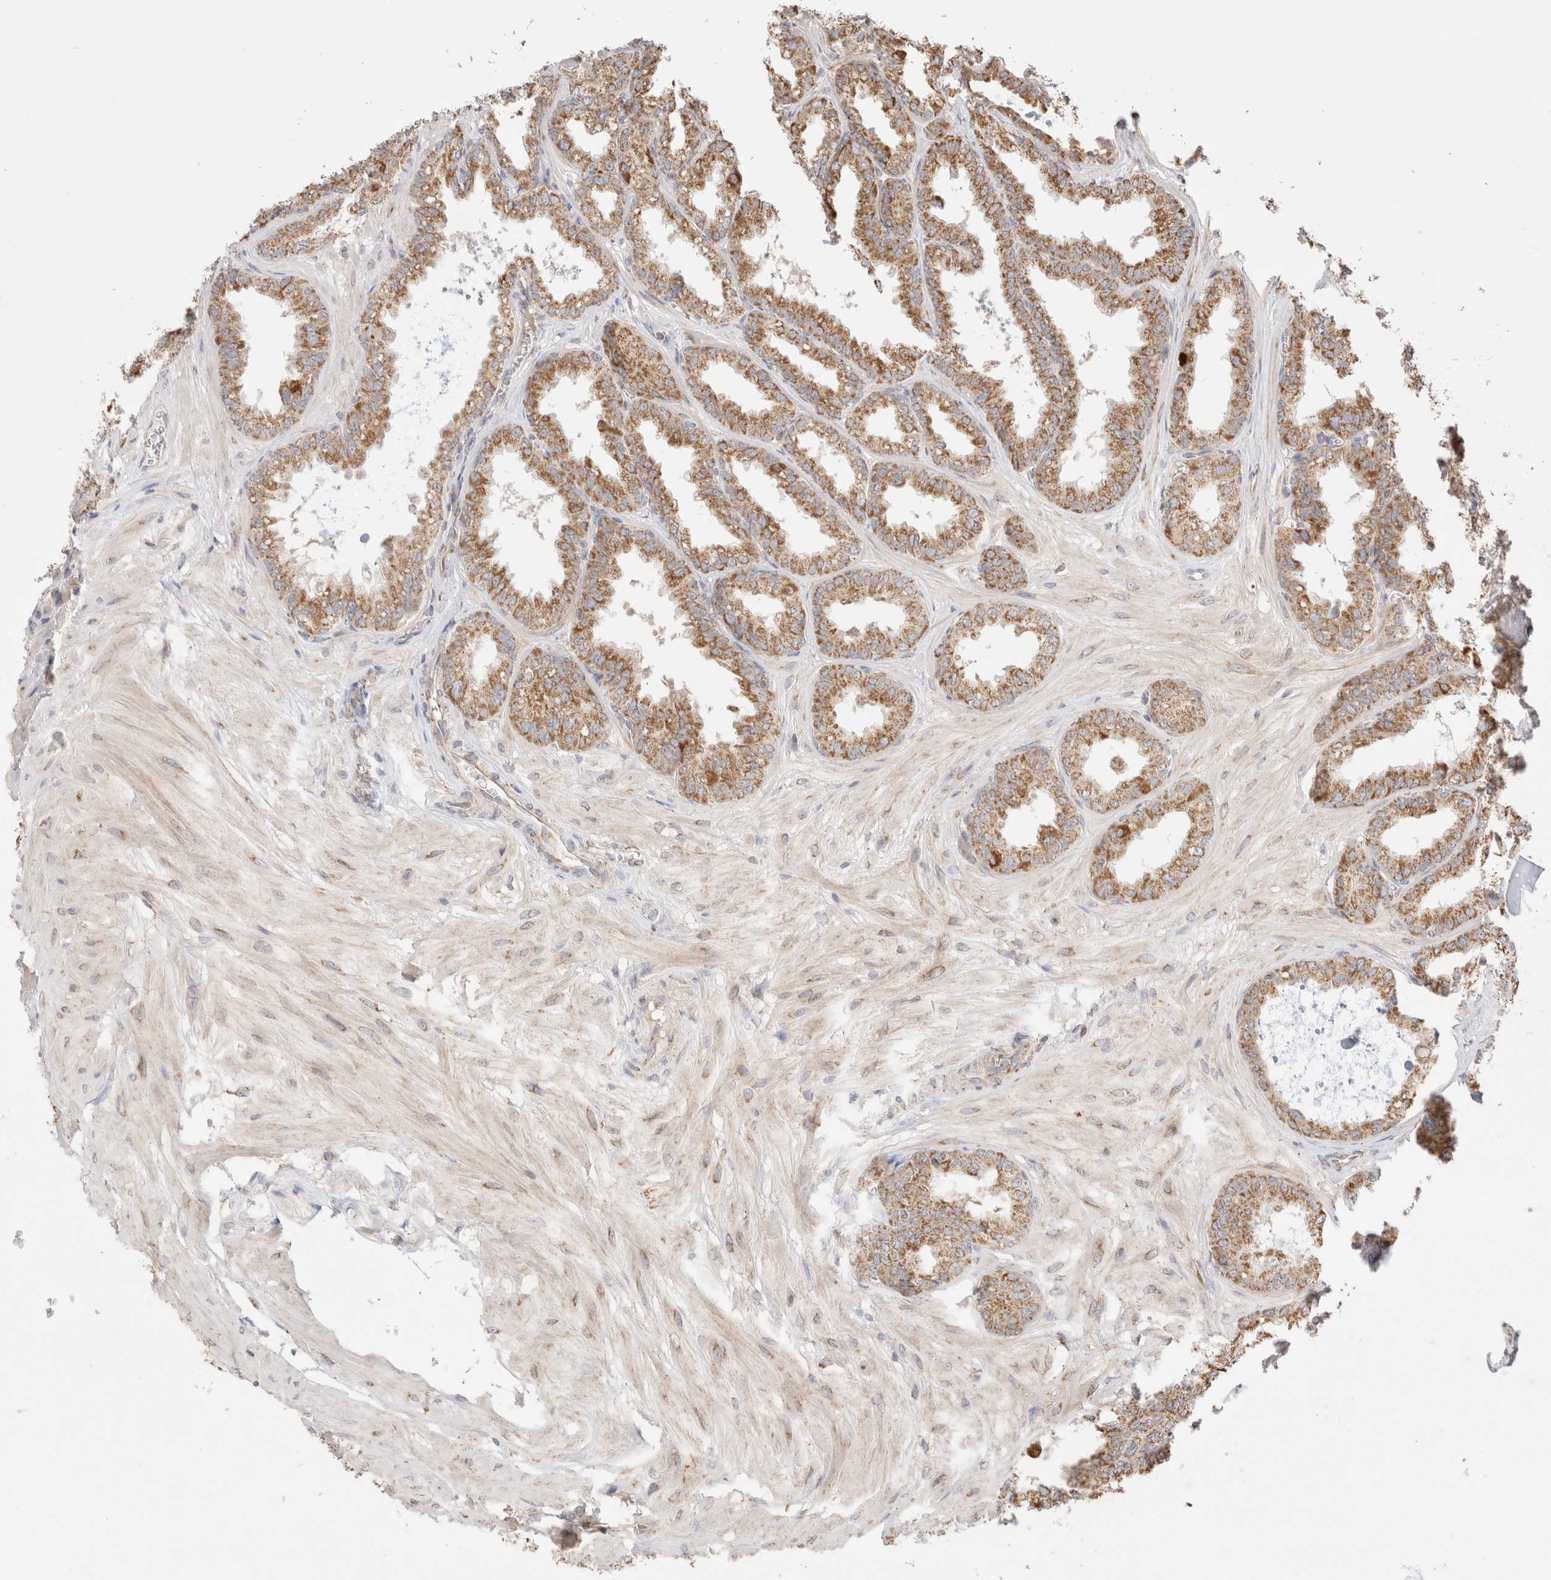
{"staining": {"intensity": "moderate", "quantity": ">75%", "location": "cytoplasmic/membranous"}, "tissue": "seminal vesicle", "cell_type": "Glandular cells", "image_type": "normal", "snomed": [{"axis": "morphology", "description": "Normal tissue, NOS"}, {"axis": "topography", "description": "Prostate"}, {"axis": "topography", "description": "Seminal veicle"}], "caption": "Immunohistochemical staining of unremarkable seminal vesicle displays medium levels of moderate cytoplasmic/membranous staining in approximately >75% of glandular cells.", "gene": "TMPPE", "patient": {"sex": "male", "age": 51}}